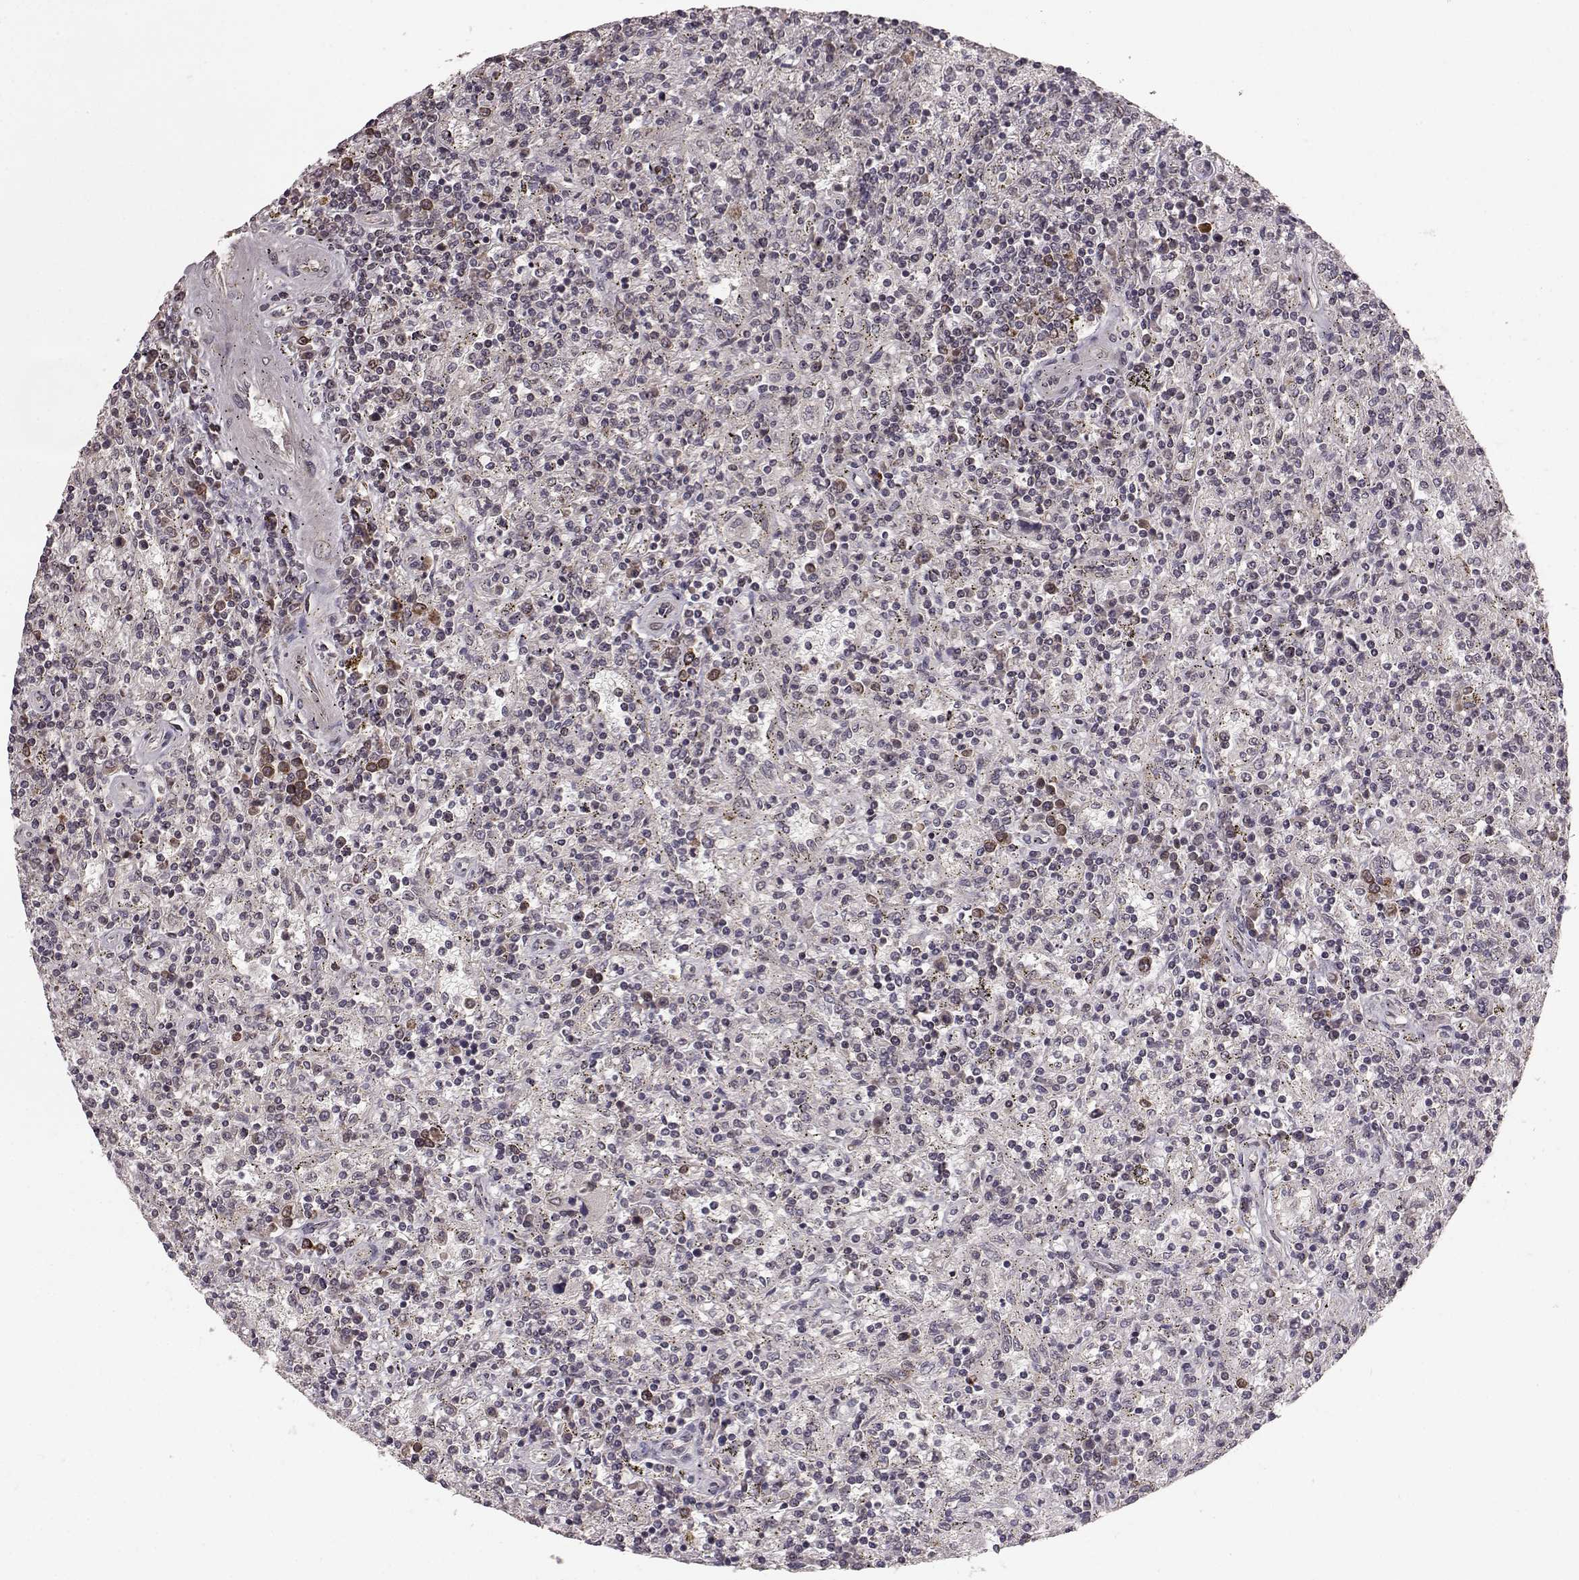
{"staining": {"intensity": "negative", "quantity": "none", "location": "none"}, "tissue": "lymphoma", "cell_type": "Tumor cells", "image_type": "cancer", "snomed": [{"axis": "morphology", "description": "Malignant lymphoma, non-Hodgkin's type, Low grade"}, {"axis": "topography", "description": "Spleen"}], "caption": "Human lymphoma stained for a protein using immunohistochemistry displays no staining in tumor cells.", "gene": "ELOVL5", "patient": {"sex": "male", "age": 62}}